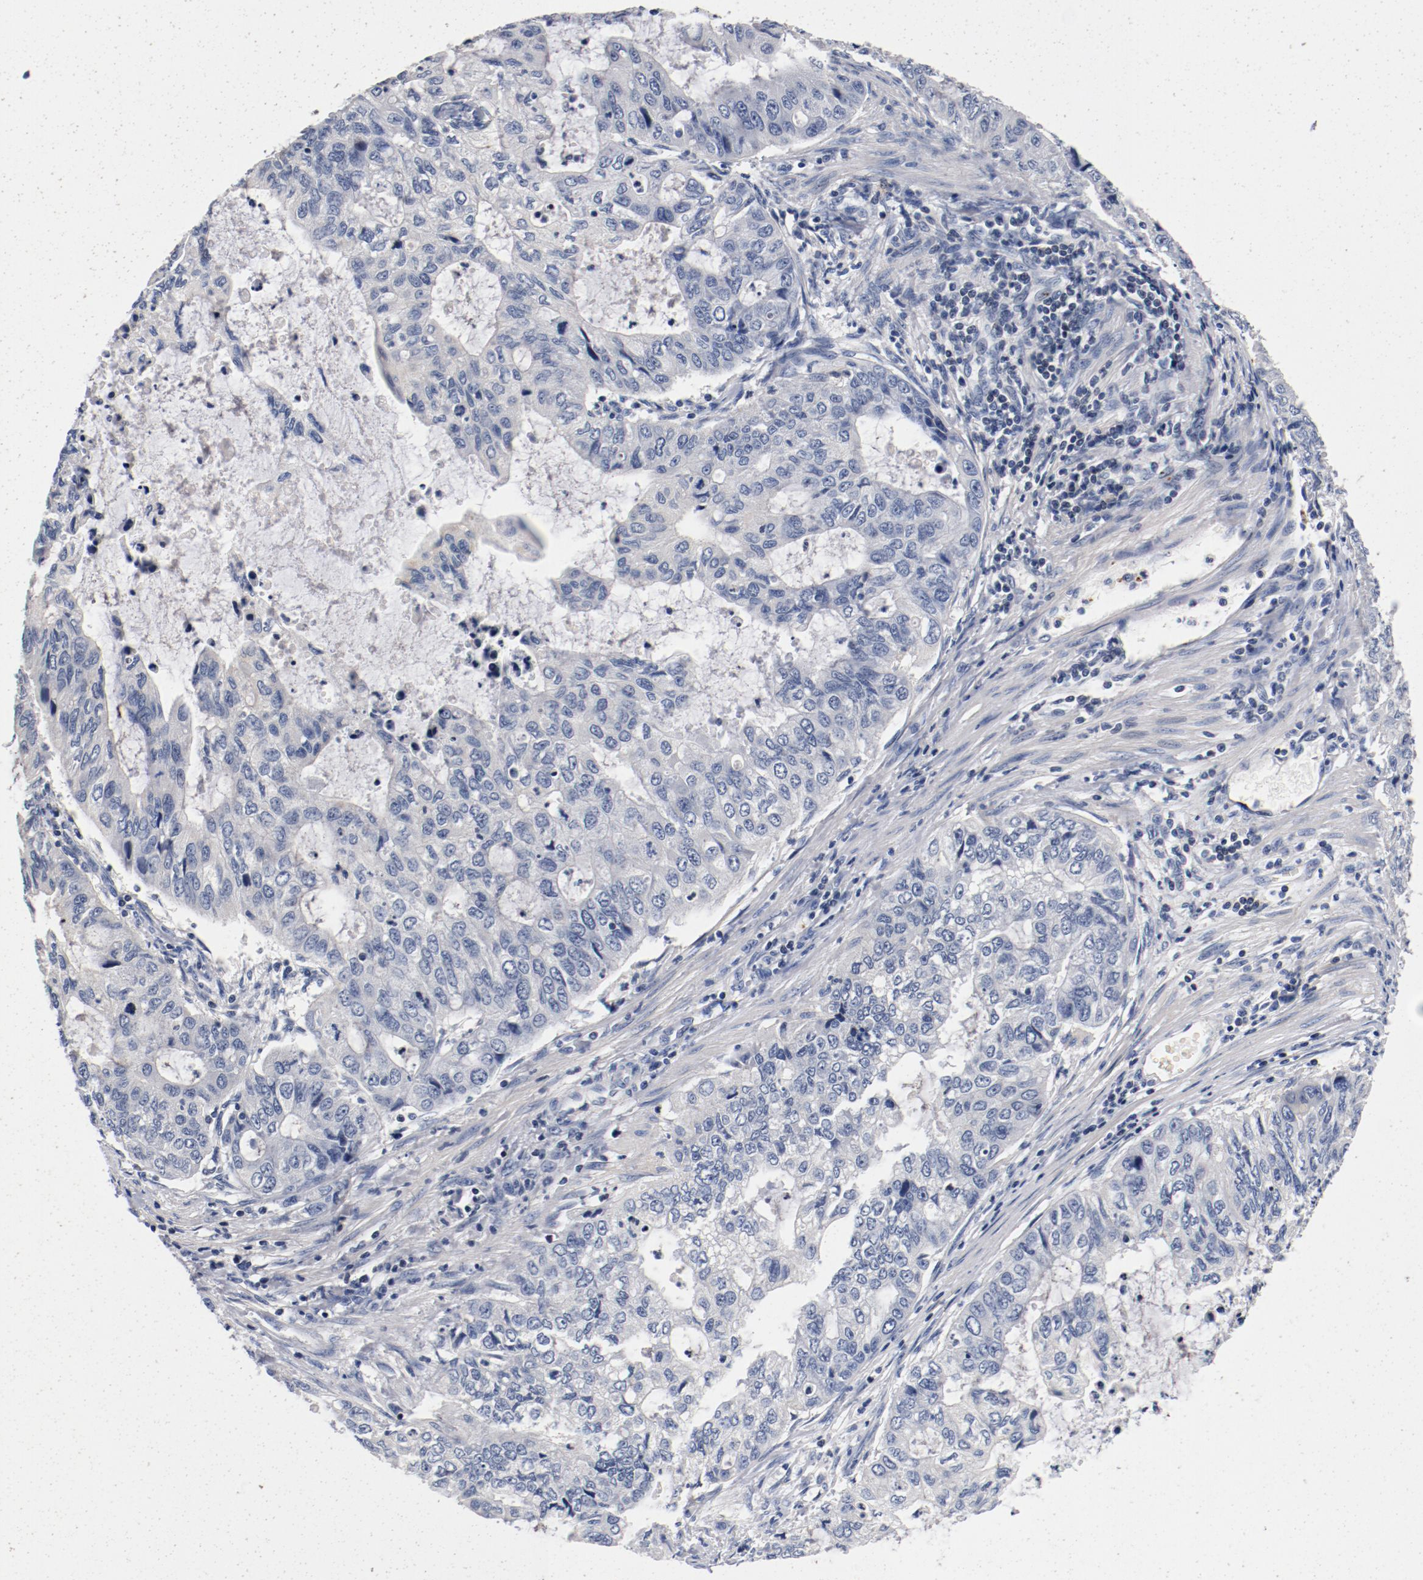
{"staining": {"intensity": "negative", "quantity": "none", "location": "none"}, "tissue": "stomach cancer", "cell_type": "Tumor cells", "image_type": "cancer", "snomed": [{"axis": "morphology", "description": "Adenocarcinoma, NOS"}, {"axis": "topography", "description": "Stomach, upper"}], "caption": "A photomicrograph of human stomach cancer (adenocarcinoma) is negative for staining in tumor cells.", "gene": "PIM1", "patient": {"sex": "female", "age": 52}}